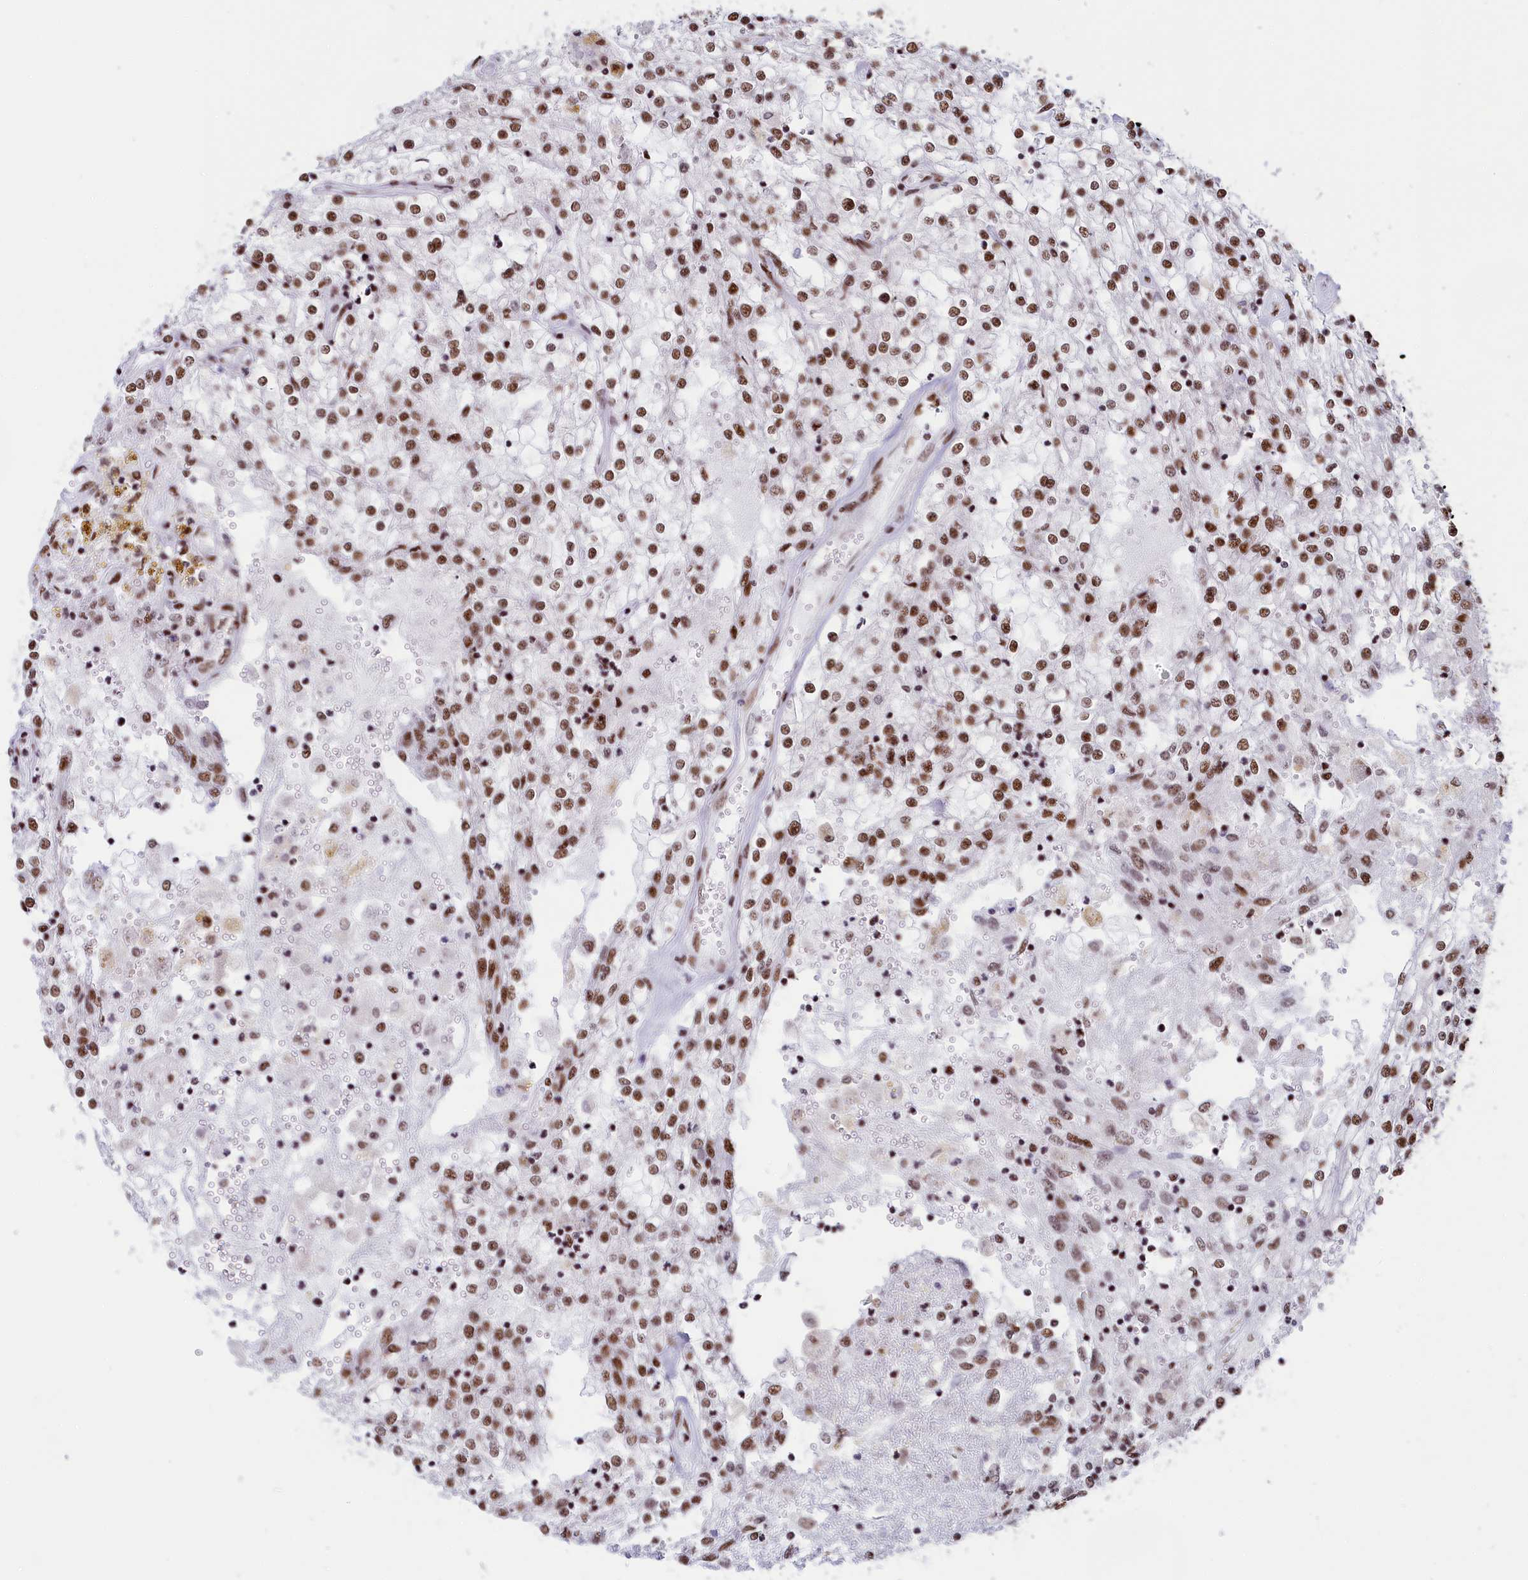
{"staining": {"intensity": "moderate", "quantity": ">75%", "location": "nuclear"}, "tissue": "renal cancer", "cell_type": "Tumor cells", "image_type": "cancer", "snomed": [{"axis": "morphology", "description": "Adenocarcinoma, NOS"}, {"axis": "topography", "description": "Kidney"}], "caption": "This is an image of IHC staining of renal adenocarcinoma, which shows moderate expression in the nuclear of tumor cells.", "gene": "SNRNP70", "patient": {"sex": "female", "age": 52}}